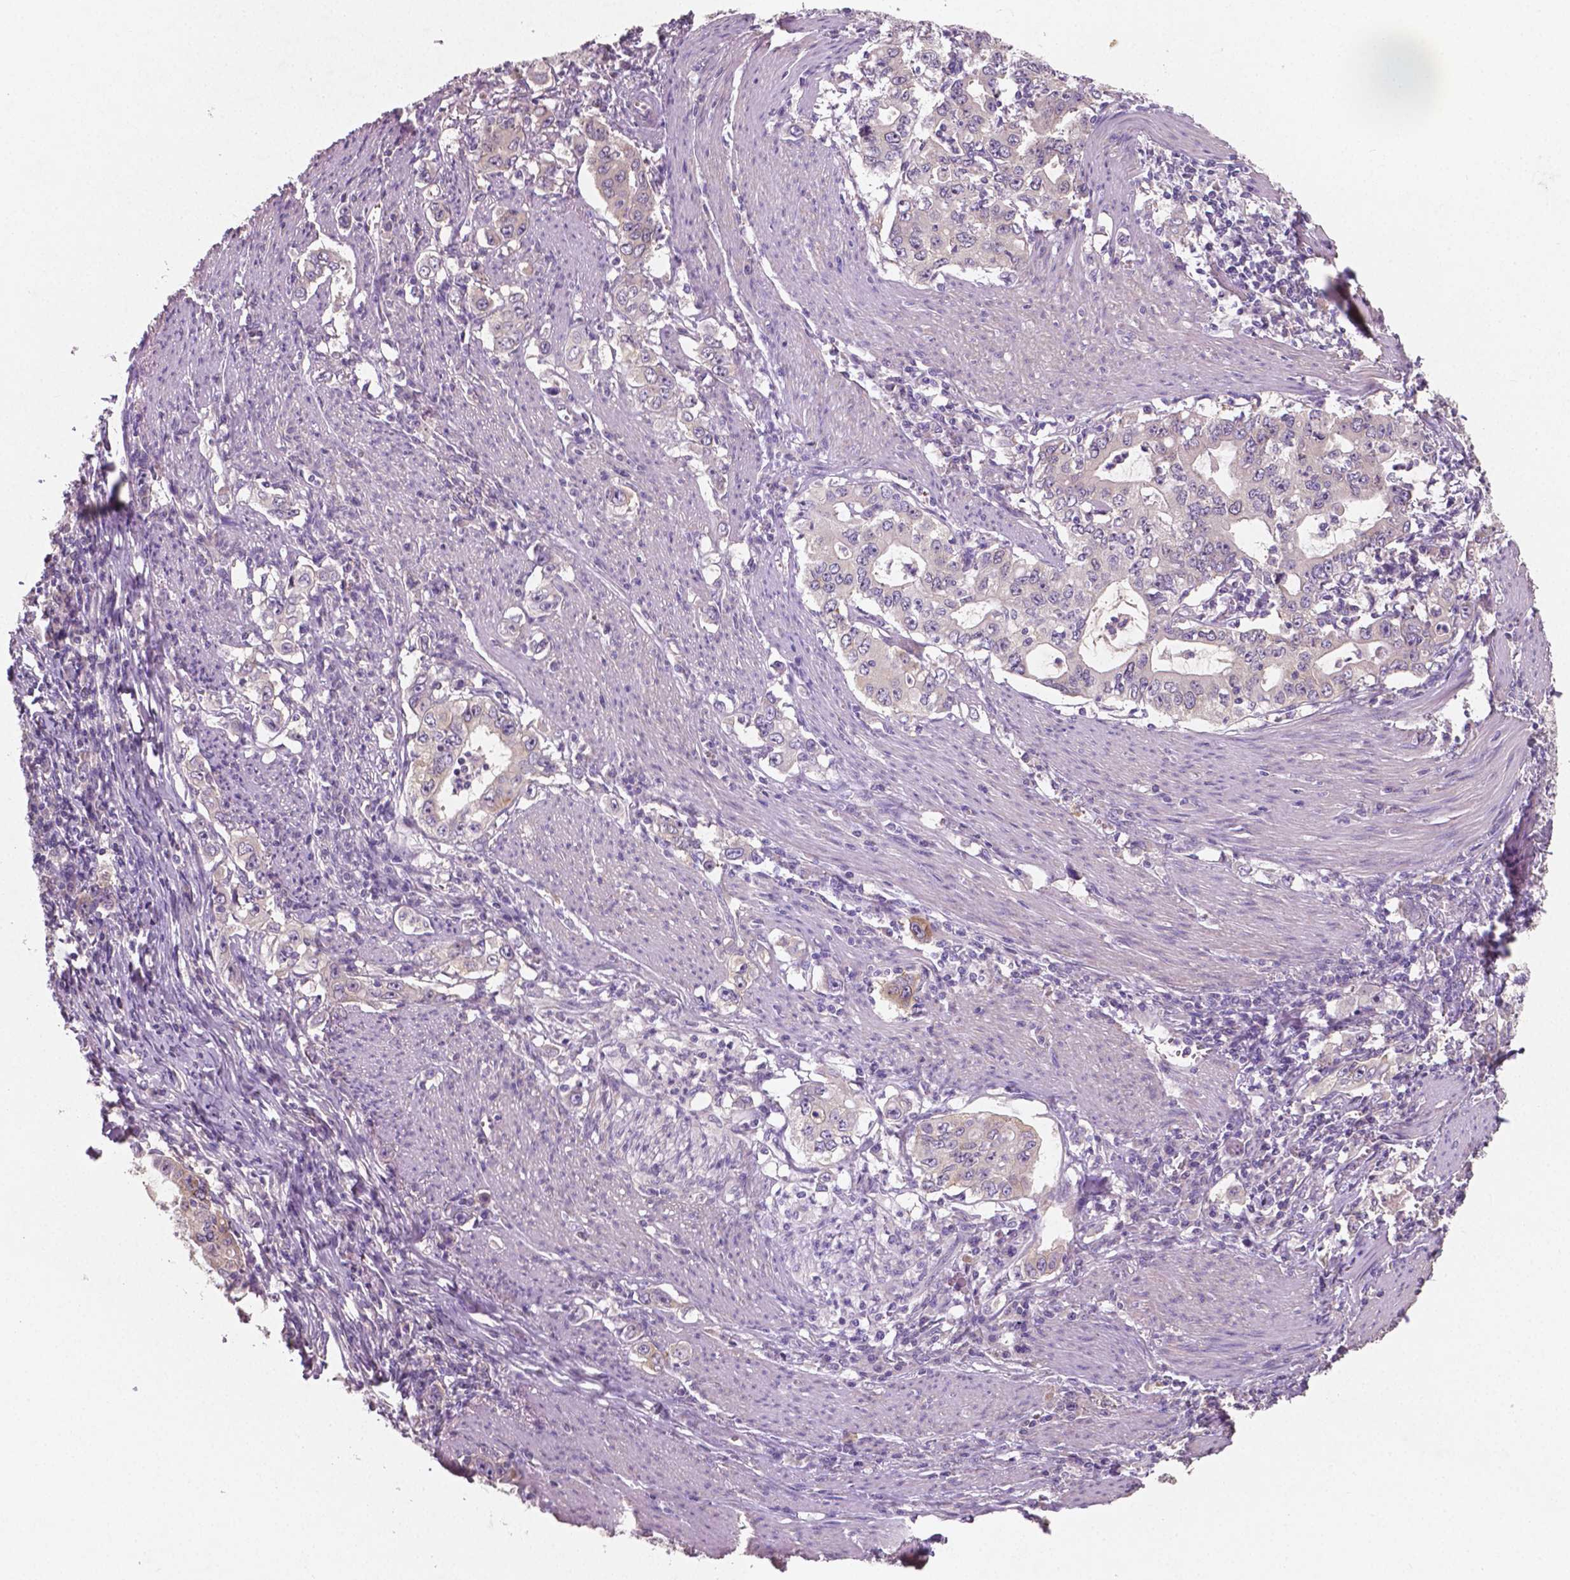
{"staining": {"intensity": "negative", "quantity": "none", "location": "none"}, "tissue": "stomach cancer", "cell_type": "Tumor cells", "image_type": "cancer", "snomed": [{"axis": "morphology", "description": "Adenocarcinoma, NOS"}, {"axis": "topography", "description": "Stomach, lower"}], "caption": "A high-resolution micrograph shows IHC staining of stomach adenocarcinoma, which reveals no significant expression in tumor cells. Brightfield microscopy of immunohistochemistry (IHC) stained with DAB (3,3'-diaminobenzidine) (brown) and hematoxylin (blue), captured at high magnification.", "gene": "LSM14B", "patient": {"sex": "female", "age": 72}}